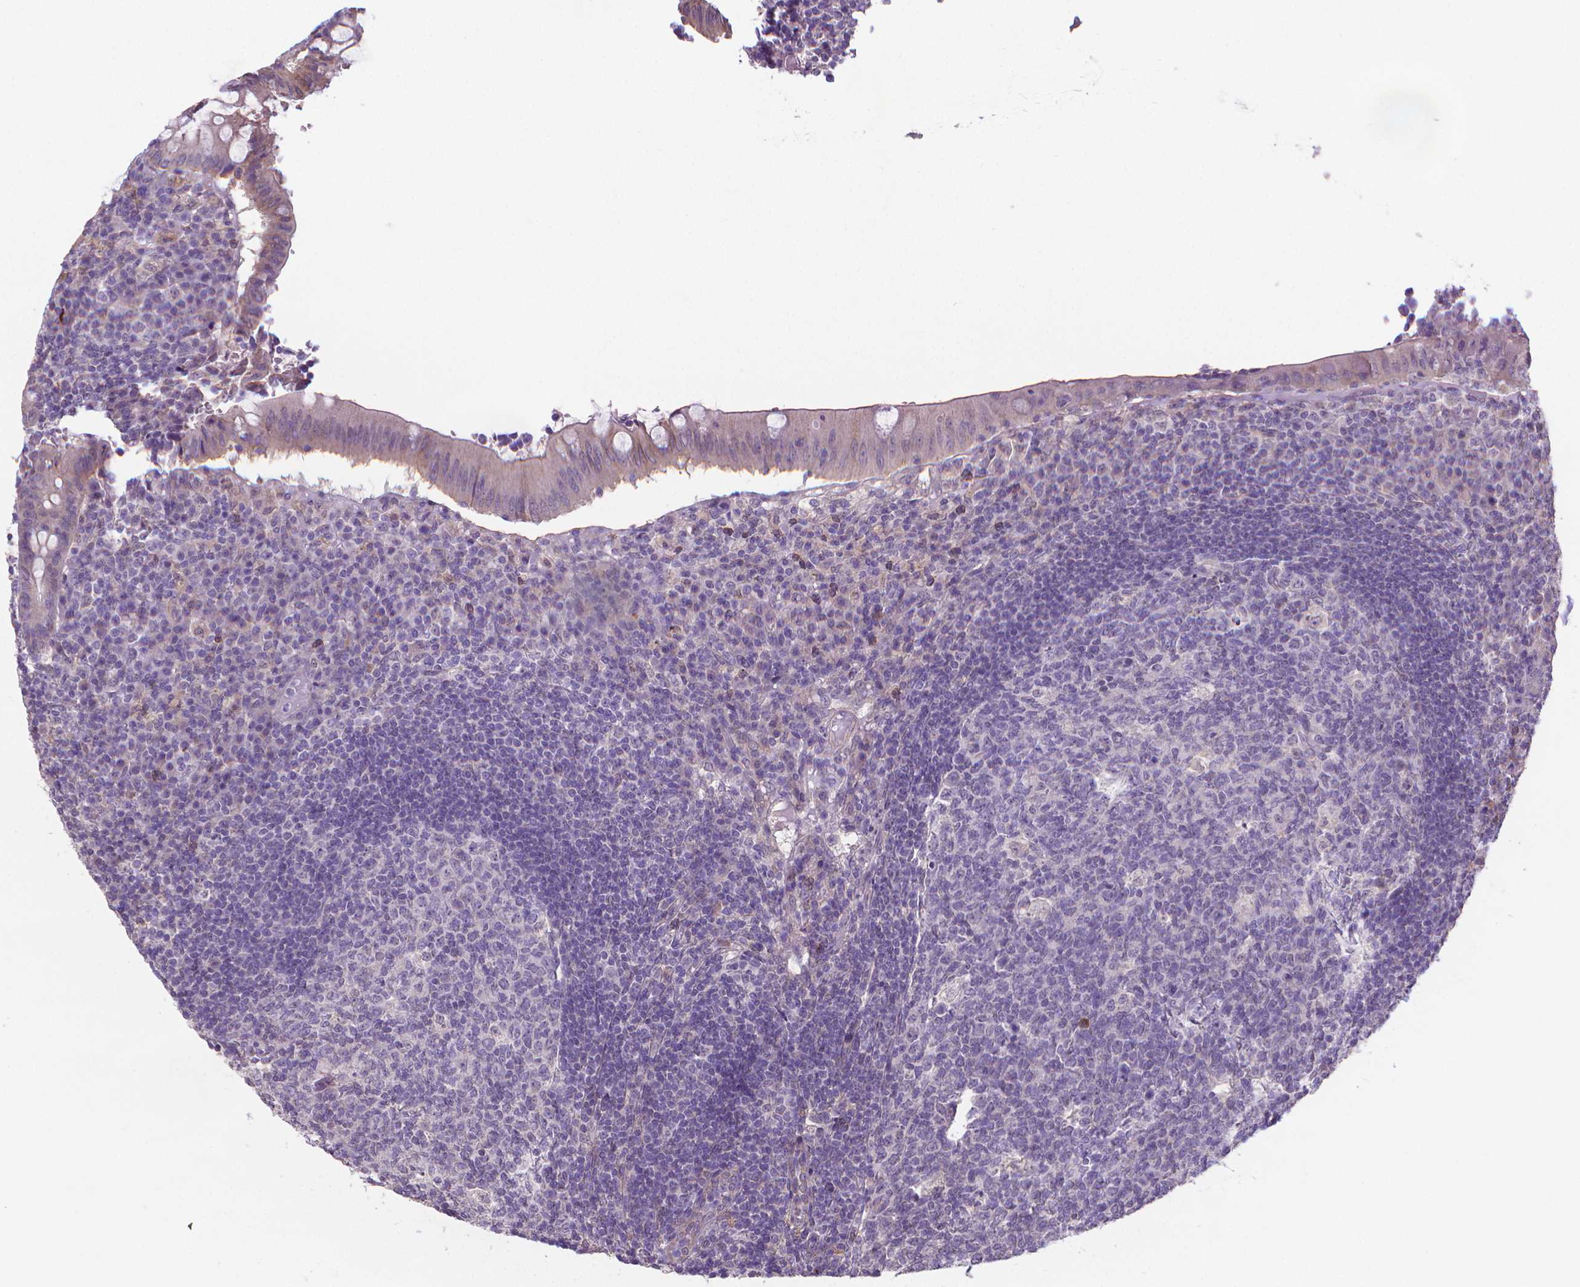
{"staining": {"intensity": "weak", "quantity": "25%-75%", "location": "cytoplasmic/membranous"}, "tissue": "appendix", "cell_type": "Glandular cells", "image_type": "normal", "snomed": [{"axis": "morphology", "description": "Normal tissue, NOS"}, {"axis": "topography", "description": "Appendix"}], "caption": "This photomicrograph exhibits immunohistochemistry staining of unremarkable appendix, with low weak cytoplasmic/membranous expression in approximately 25%-75% of glandular cells.", "gene": "GPR63", "patient": {"sex": "male", "age": 18}}